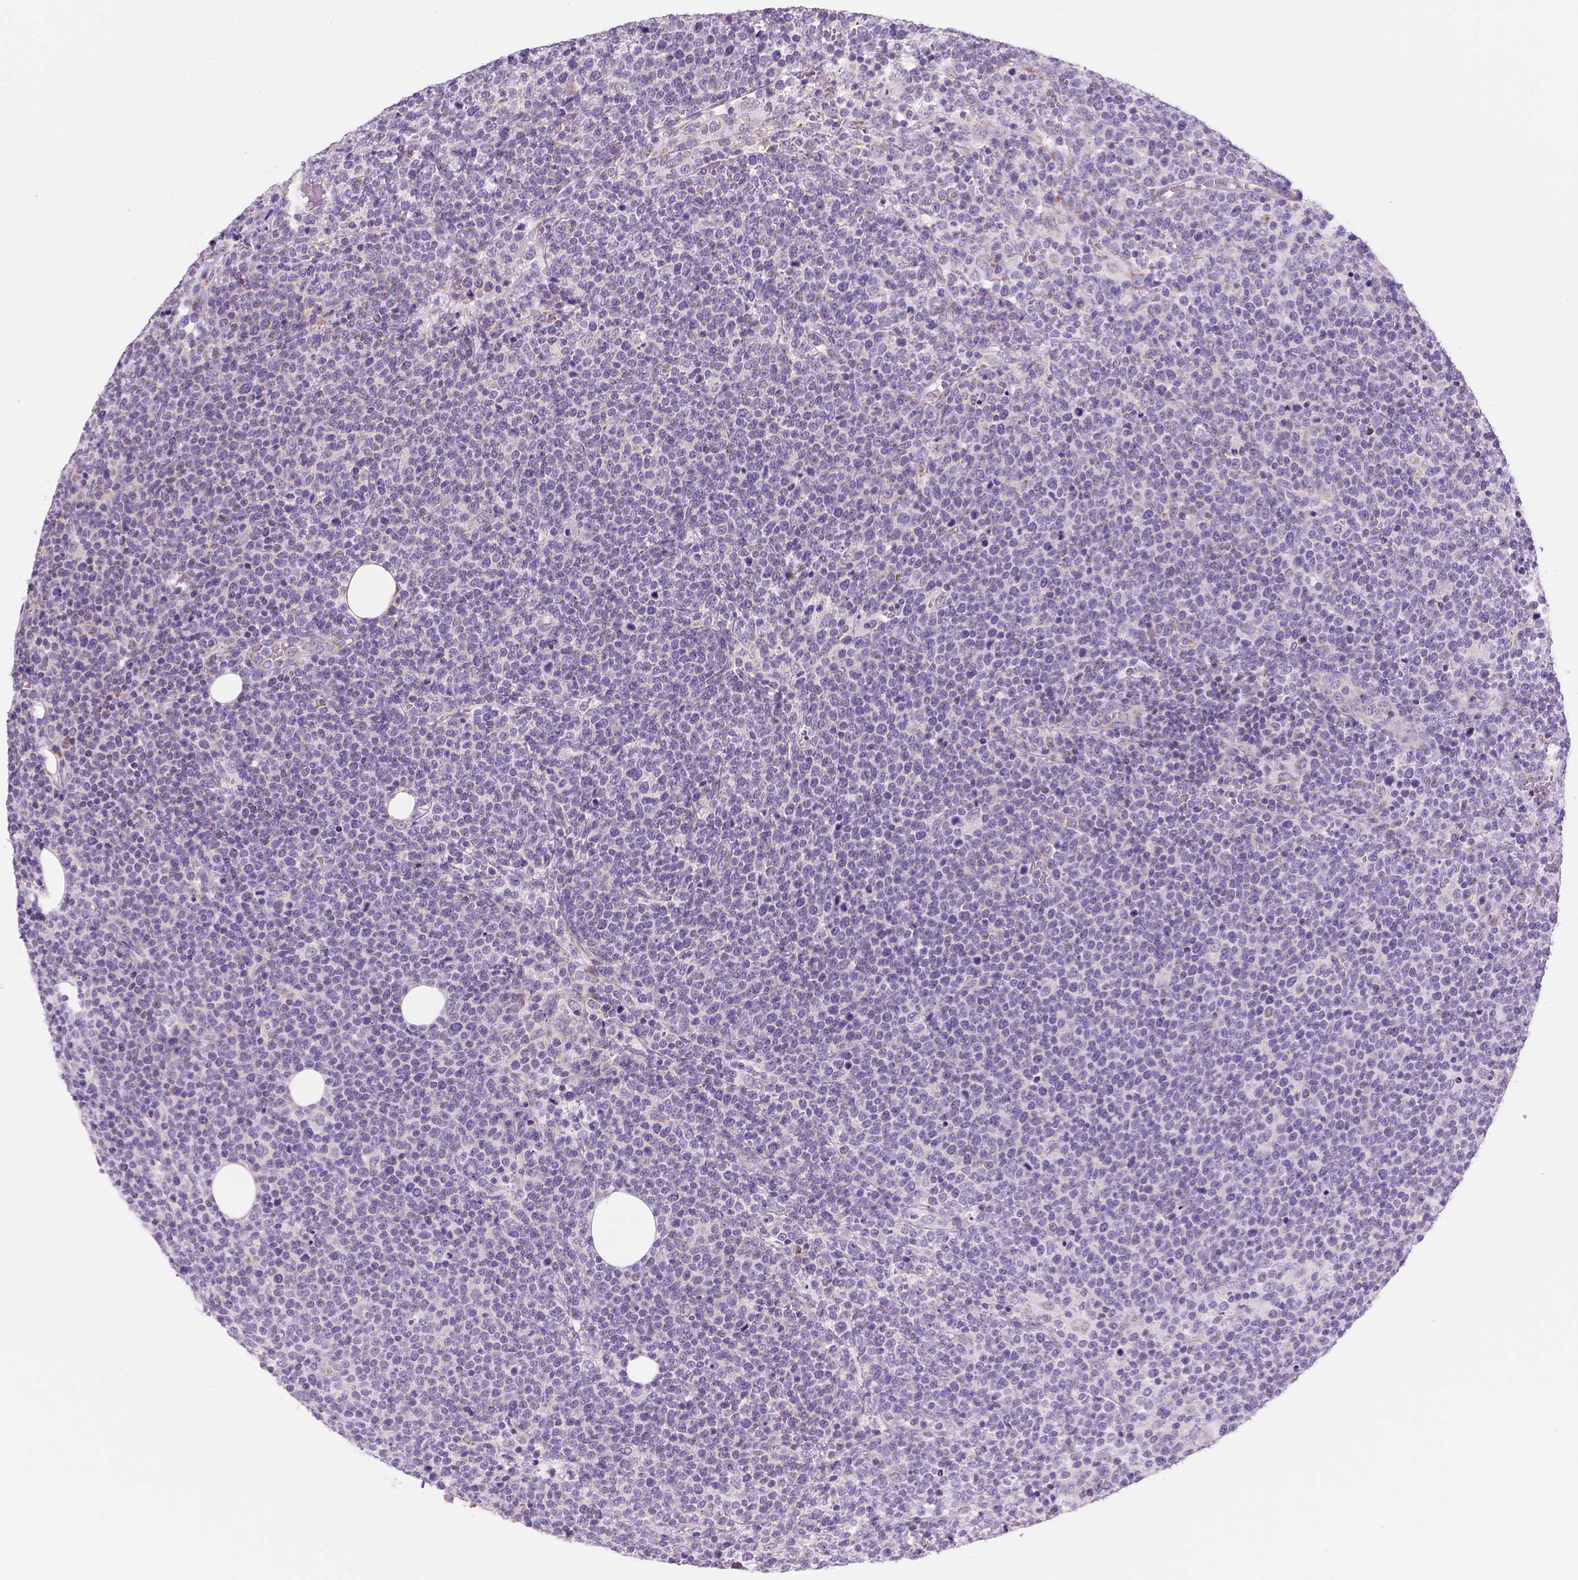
{"staining": {"intensity": "negative", "quantity": "none", "location": "none"}, "tissue": "lymphoma", "cell_type": "Tumor cells", "image_type": "cancer", "snomed": [{"axis": "morphology", "description": "Malignant lymphoma, non-Hodgkin's type, High grade"}, {"axis": "topography", "description": "Lymph node"}], "caption": "Lymphoma was stained to show a protein in brown. There is no significant positivity in tumor cells.", "gene": "CES2", "patient": {"sex": "male", "age": 61}}